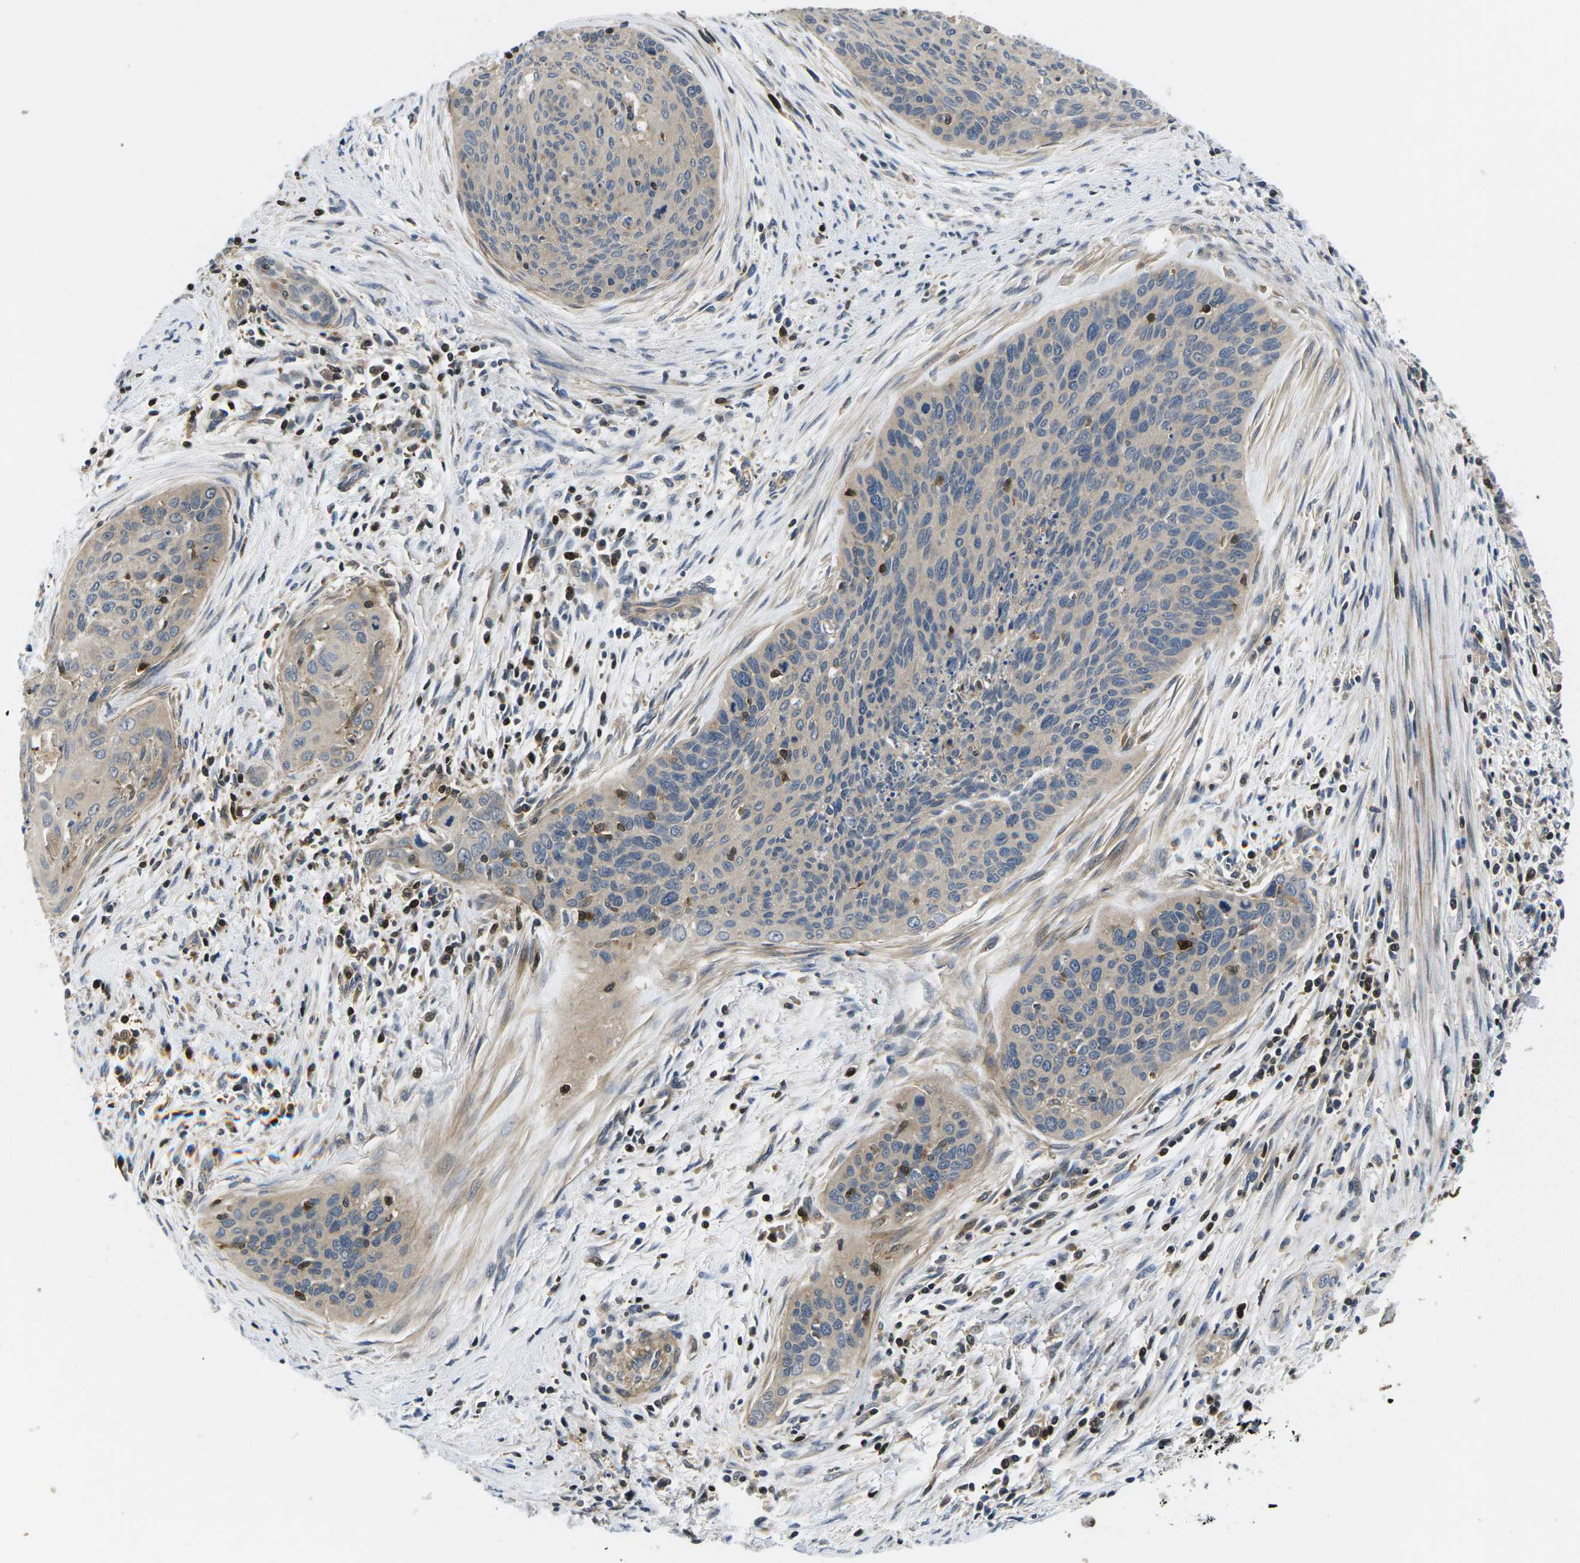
{"staining": {"intensity": "weak", "quantity": ">75%", "location": "cytoplasmic/membranous"}, "tissue": "cervical cancer", "cell_type": "Tumor cells", "image_type": "cancer", "snomed": [{"axis": "morphology", "description": "Squamous cell carcinoma, NOS"}, {"axis": "topography", "description": "Cervix"}], "caption": "Immunohistochemistry (IHC) image of neoplastic tissue: squamous cell carcinoma (cervical) stained using immunohistochemistry exhibits low levels of weak protein expression localized specifically in the cytoplasmic/membranous of tumor cells, appearing as a cytoplasmic/membranous brown color.", "gene": "PLCE1", "patient": {"sex": "female", "age": 55}}